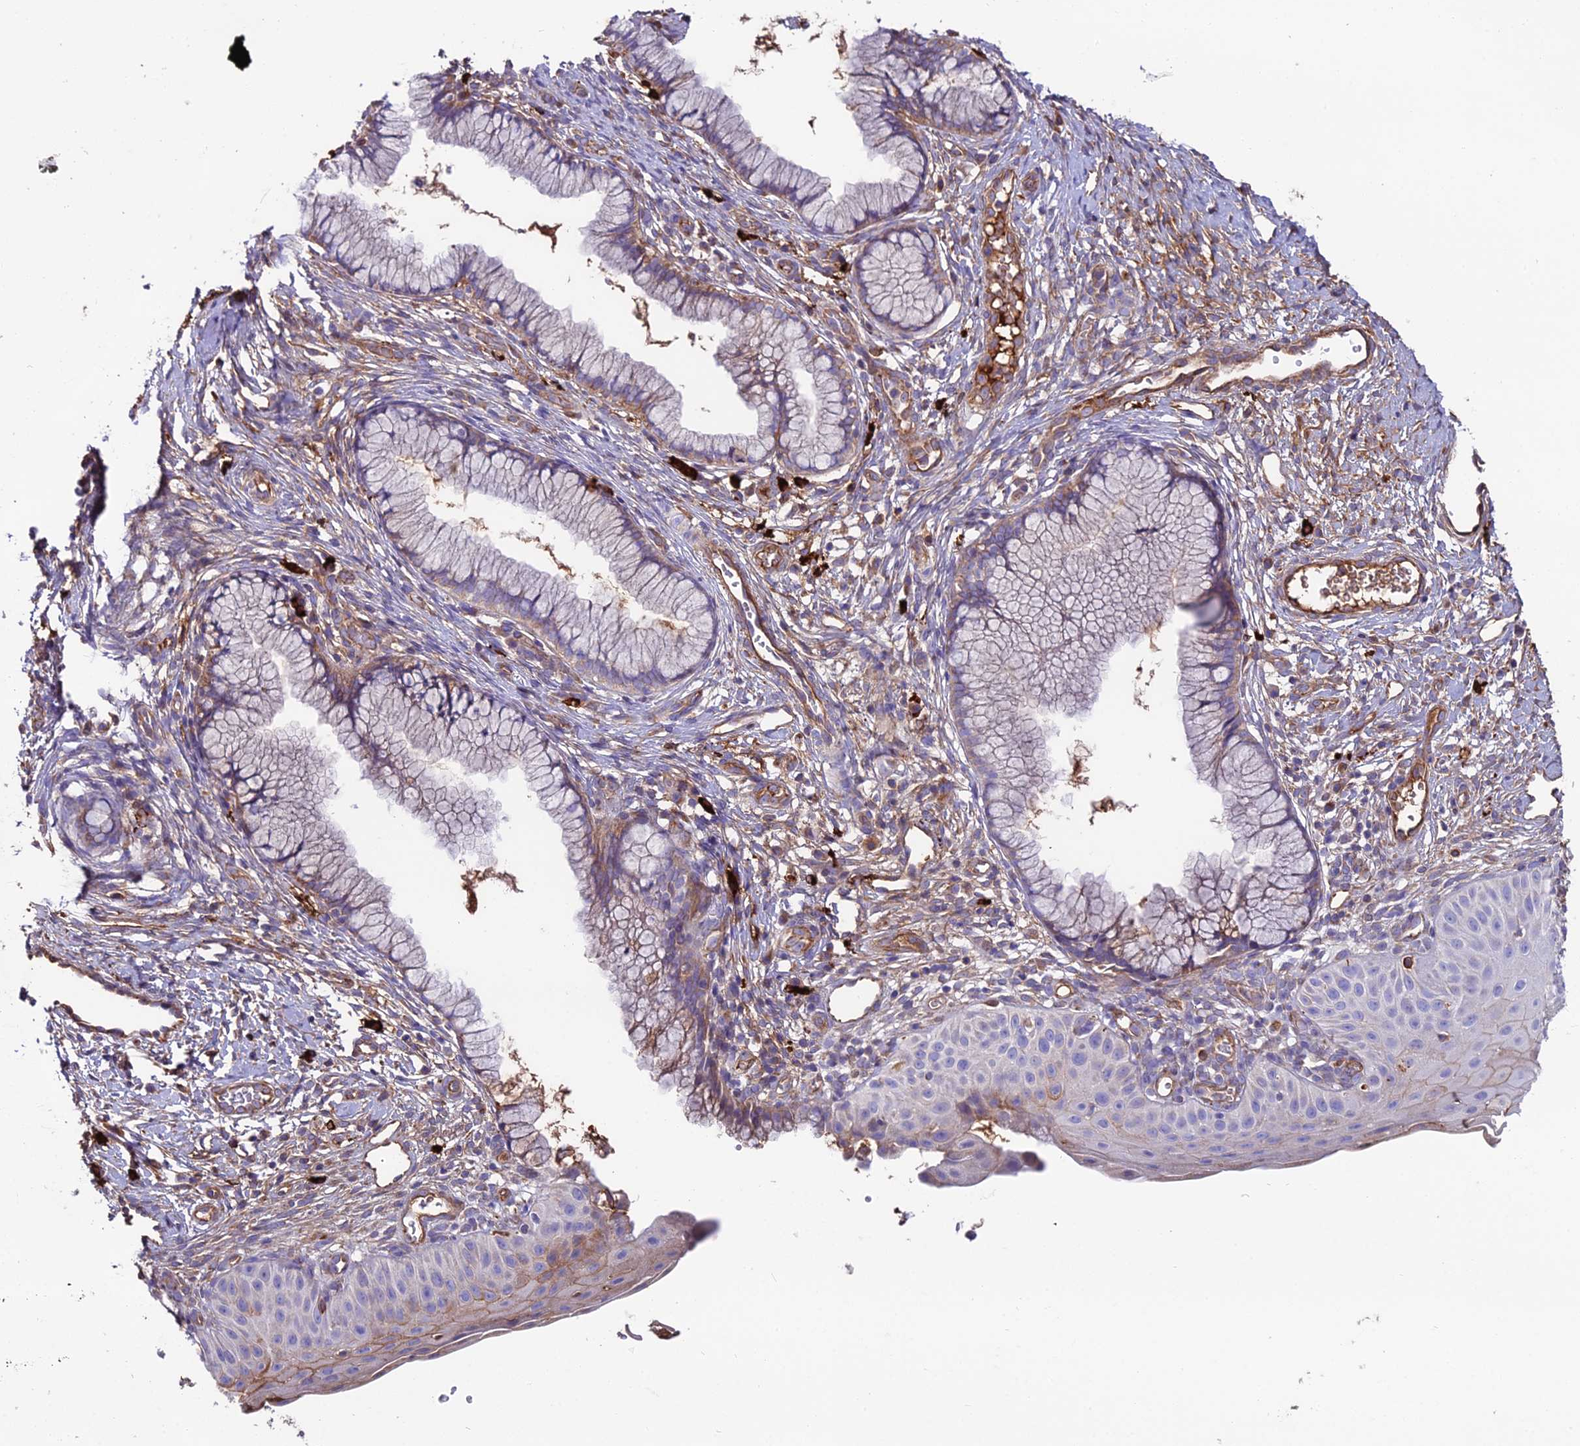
{"staining": {"intensity": "negative", "quantity": "none", "location": "none"}, "tissue": "cervix", "cell_type": "Glandular cells", "image_type": "normal", "snomed": [{"axis": "morphology", "description": "Normal tissue, NOS"}, {"axis": "topography", "description": "Cervix"}], "caption": "This is an immunohistochemistry (IHC) micrograph of unremarkable cervix. There is no expression in glandular cells.", "gene": "BEX4", "patient": {"sex": "female", "age": 36}}